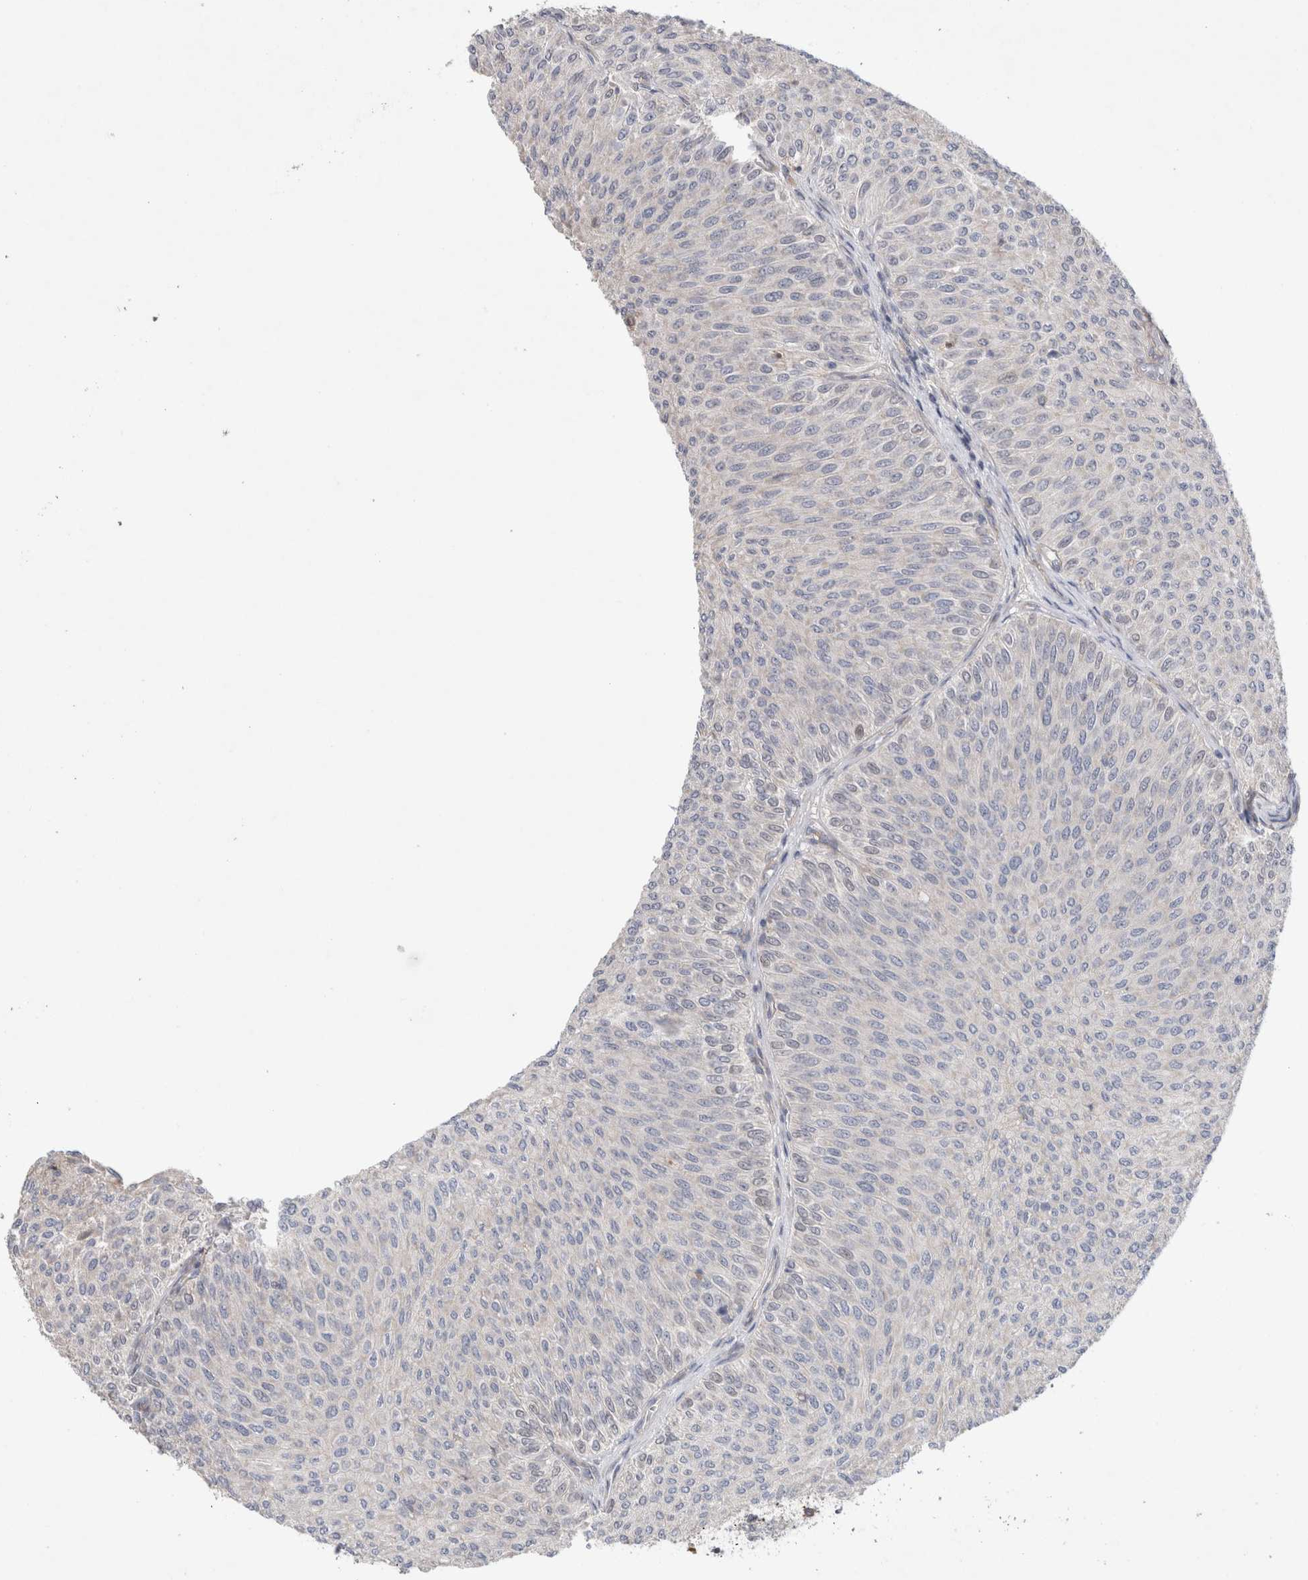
{"staining": {"intensity": "negative", "quantity": "none", "location": "none"}, "tissue": "urothelial cancer", "cell_type": "Tumor cells", "image_type": "cancer", "snomed": [{"axis": "morphology", "description": "Urothelial carcinoma, Low grade"}, {"axis": "topography", "description": "Urinary bladder"}], "caption": "An IHC photomicrograph of urothelial cancer is shown. There is no staining in tumor cells of urothelial cancer.", "gene": "SYDE2", "patient": {"sex": "male", "age": 78}}